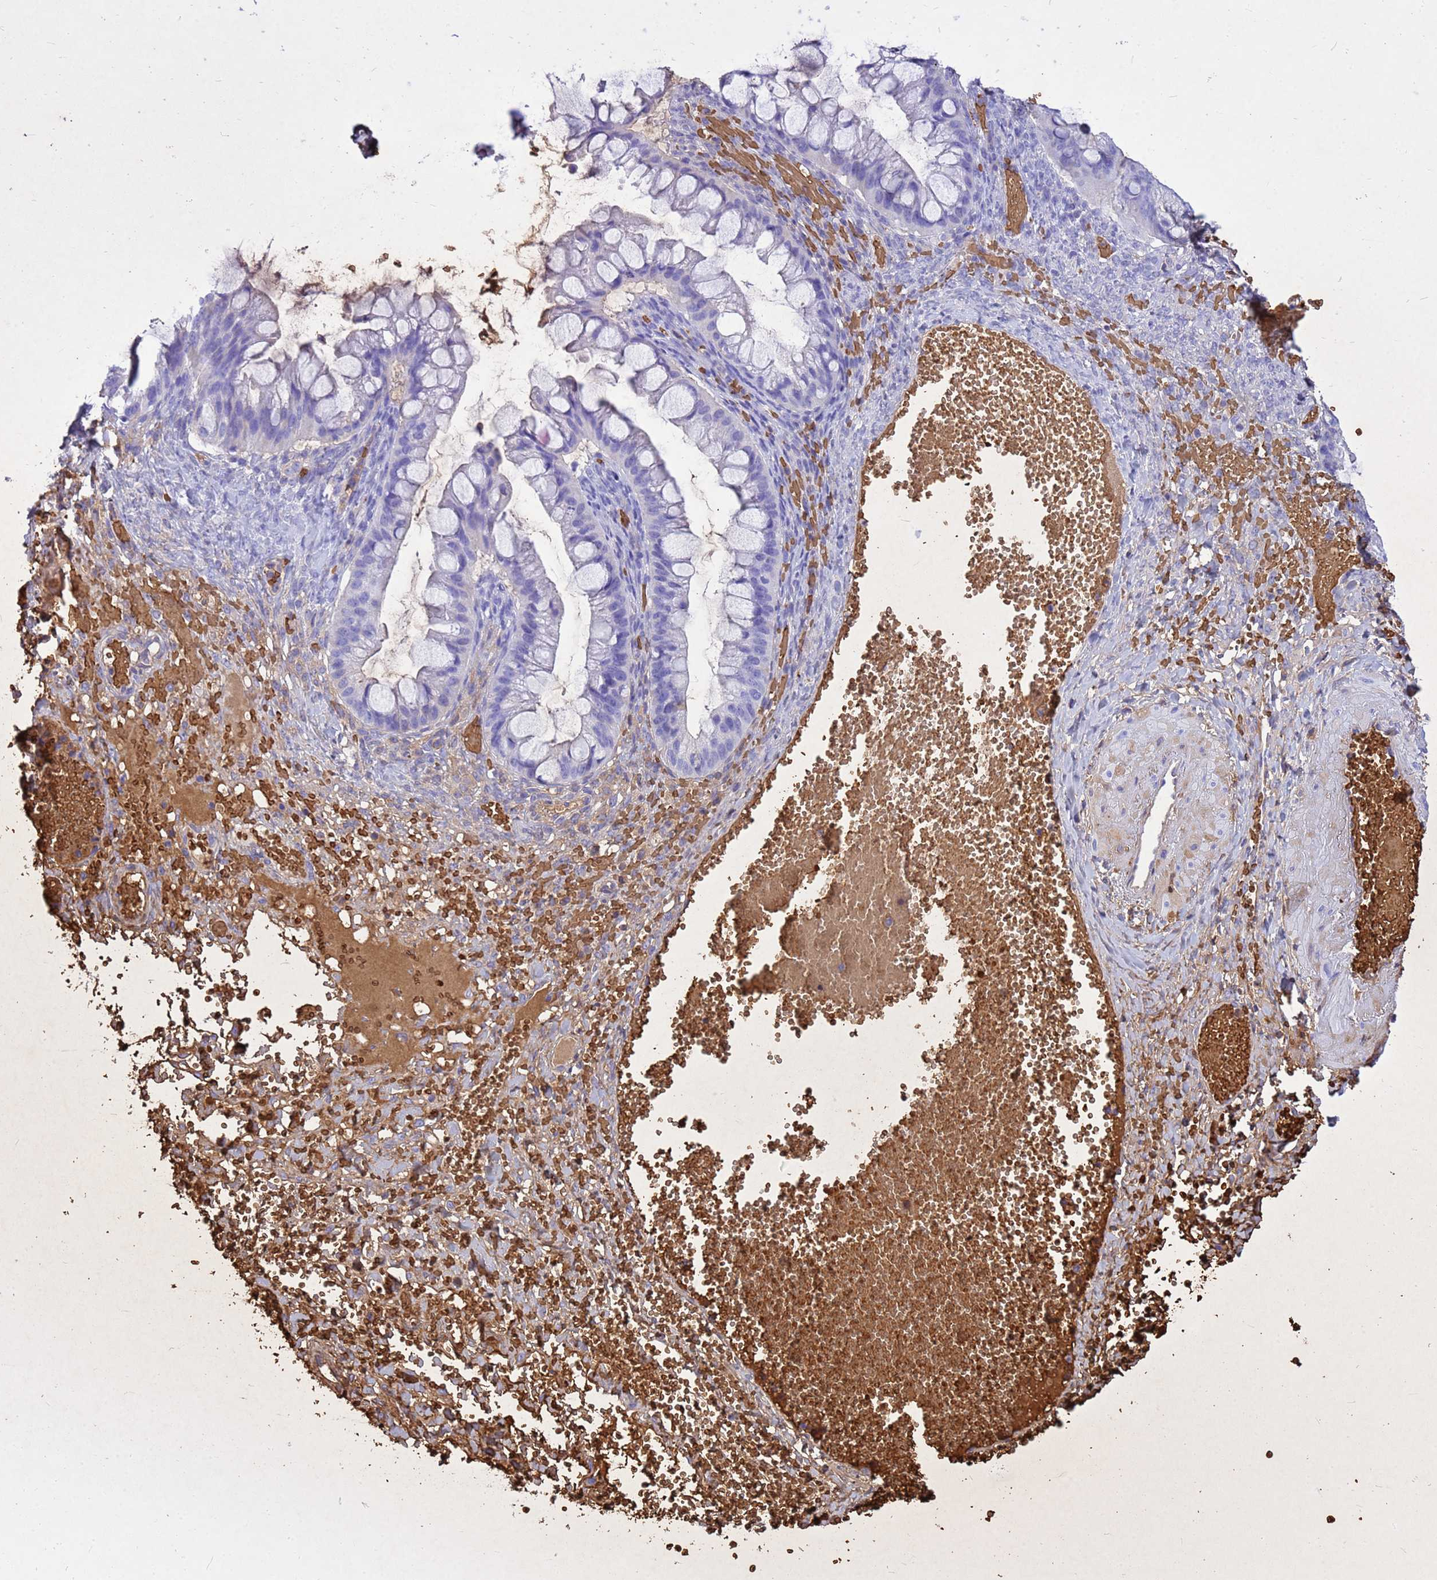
{"staining": {"intensity": "negative", "quantity": "none", "location": "none"}, "tissue": "ovarian cancer", "cell_type": "Tumor cells", "image_type": "cancer", "snomed": [{"axis": "morphology", "description": "Cystadenocarcinoma, mucinous, NOS"}, {"axis": "topography", "description": "Ovary"}], "caption": "A high-resolution histopathology image shows IHC staining of ovarian cancer (mucinous cystadenocarcinoma), which displays no significant expression in tumor cells.", "gene": "HBA2", "patient": {"sex": "female", "age": 73}}